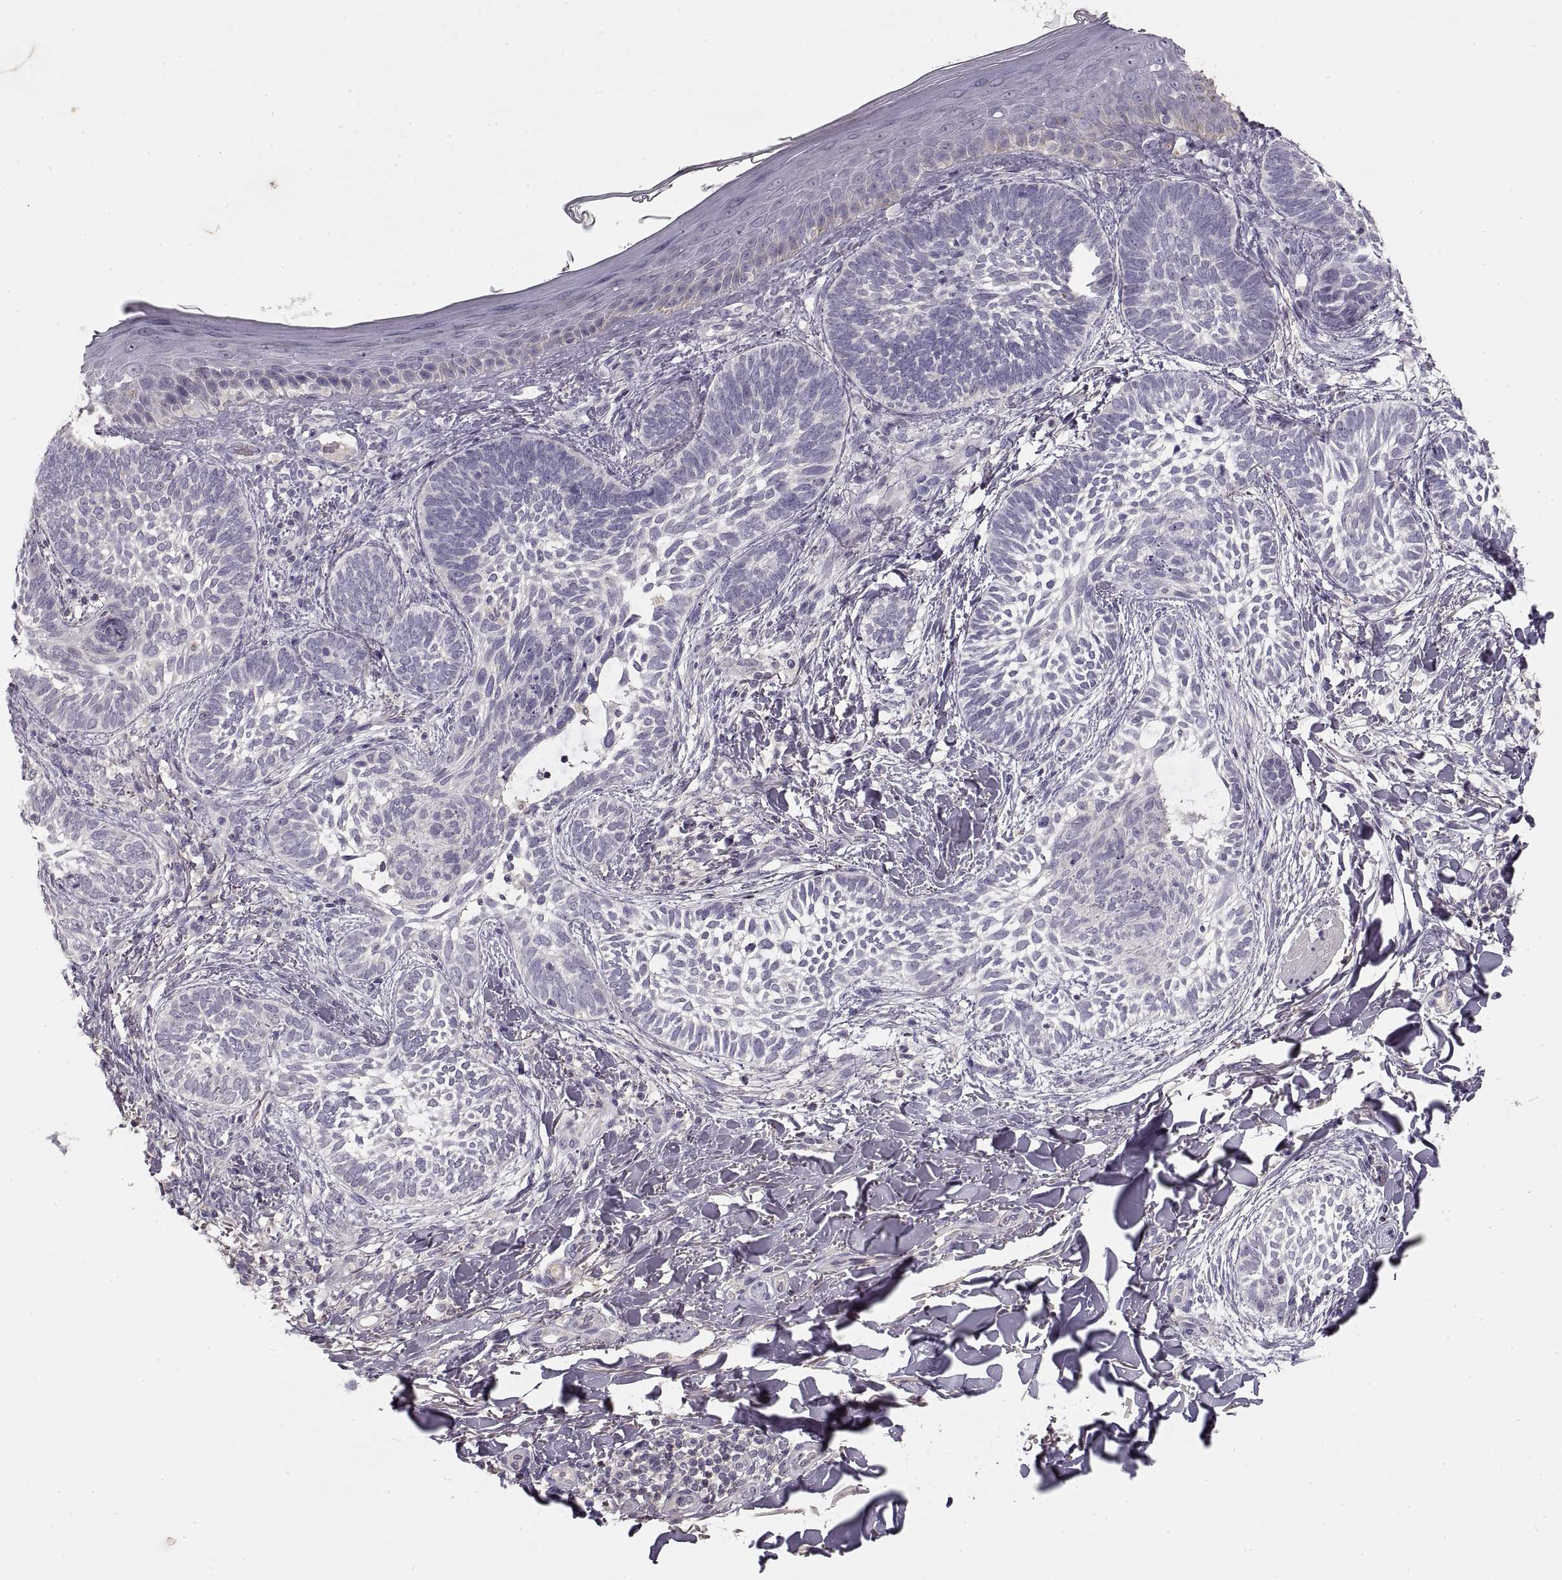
{"staining": {"intensity": "negative", "quantity": "none", "location": "none"}, "tissue": "skin cancer", "cell_type": "Tumor cells", "image_type": "cancer", "snomed": [{"axis": "morphology", "description": "Normal tissue, NOS"}, {"axis": "morphology", "description": "Basal cell carcinoma"}, {"axis": "topography", "description": "Skin"}], "caption": "An immunohistochemistry micrograph of skin cancer is shown. There is no staining in tumor cells of skin cancer.", "gene": "ADAM11", "patient": {"sex": "male", "age": 46}}